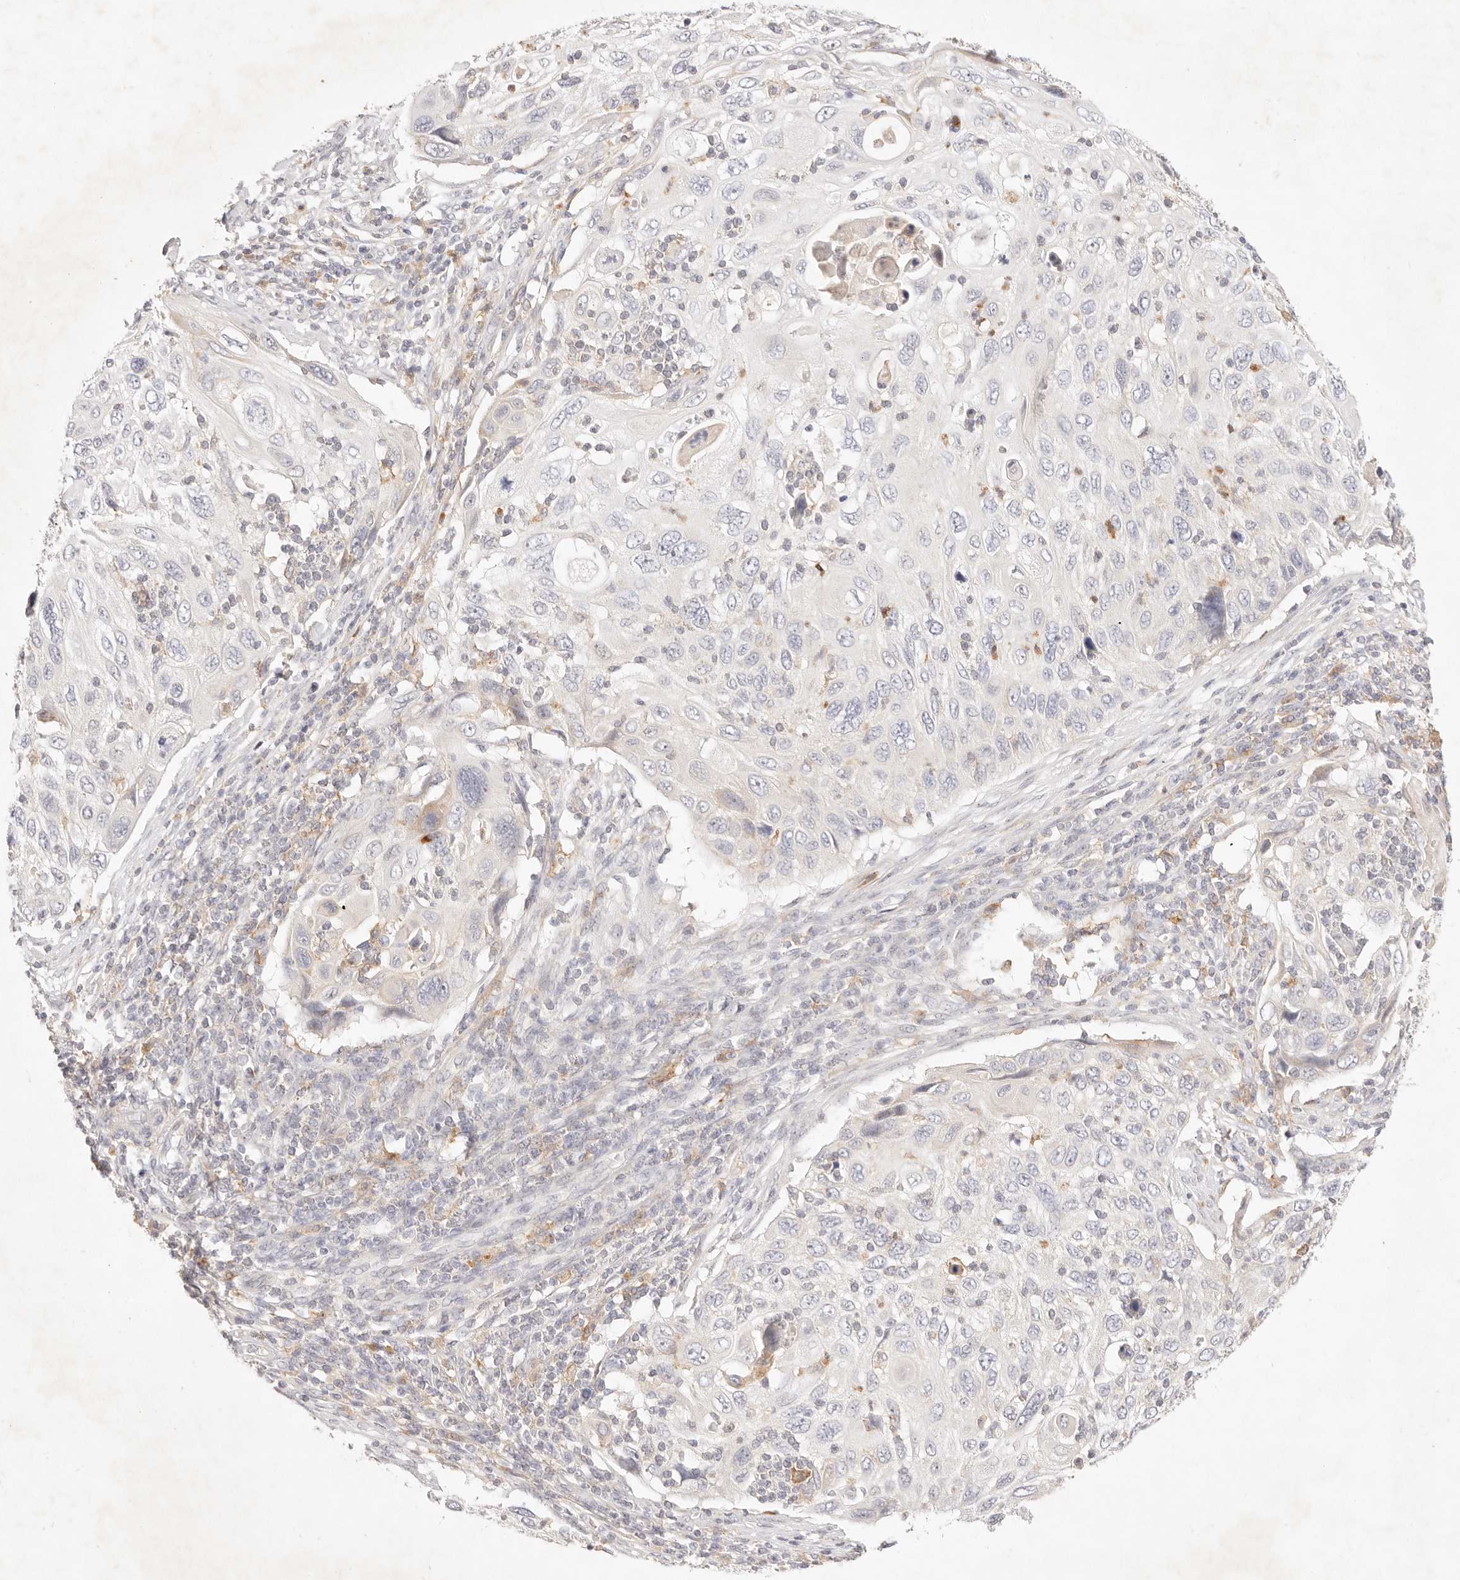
{"staining": {"intensity": "negative", "quantity": "none", "location": "none"}, "tissue": "cervical cancer", "cell_type": "Tumor cells", "image_type": "cancer", "snomed": [{"axis": "morphology", "description": "Squamous cell carcinoma, NOS"}, {"axis": "topography", "description": "Cervix"}], "caption": "A photomicrograph of cervical cancer stained for a protein shows no brown staining in tumor cells. (DAB immunohistochemistry visualized using brightfield microscopy, high magnification).", "gene": "GPR84", "patient": {"sex": "female", "age": 70}}